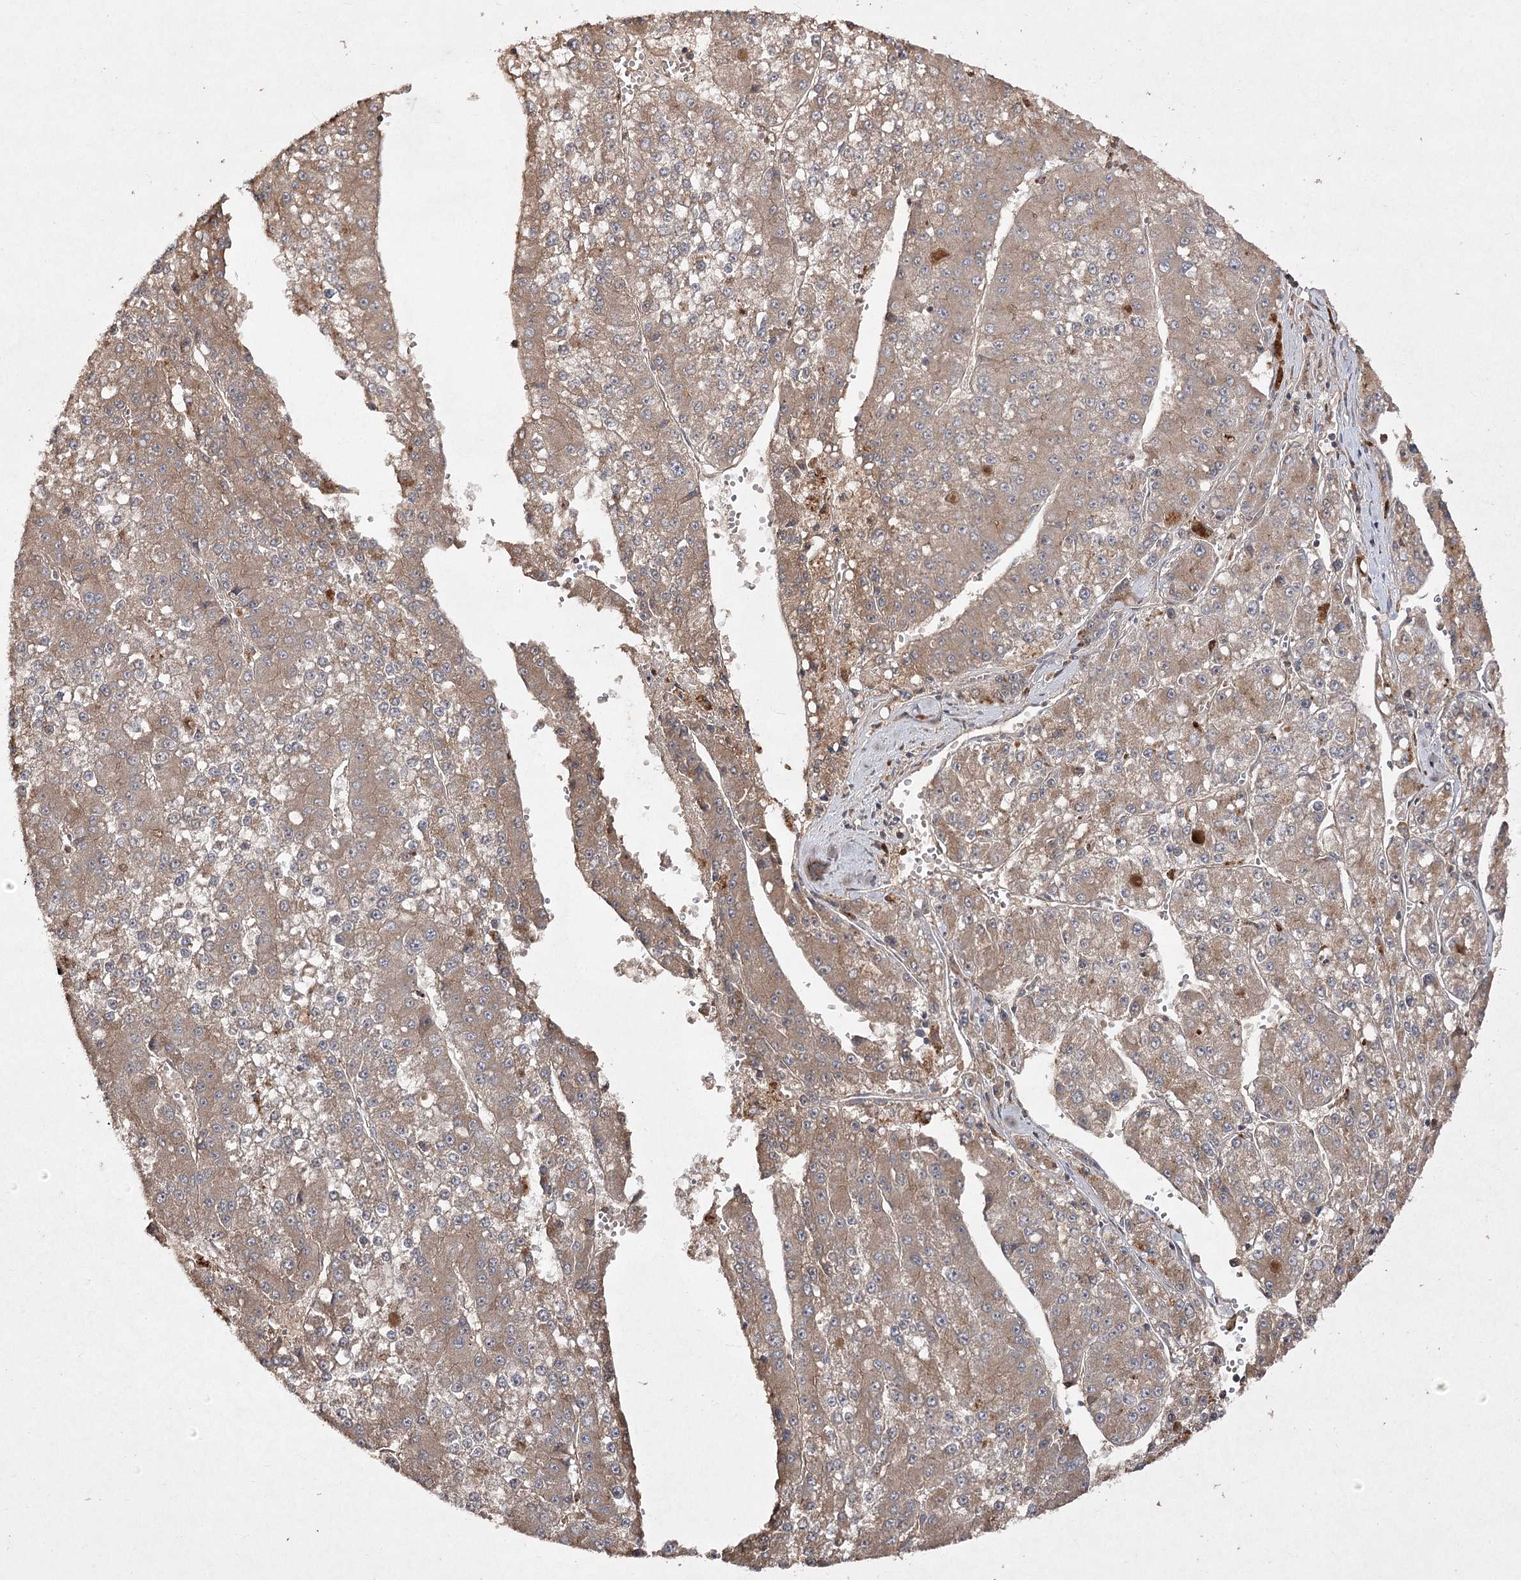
{"staining": {"intensity": "moderate", "quantity": ">75%", "location": "cytoplasmic/membranous"}, "tissue": "liver cancer", "cell_type": "Tumor cells", "image_type": "cancer", "snomed": [{"axis": "morphology", "description": "Carcinoma, Hepatocellular, NOS"}, {"axis": "topography", "description": "Liver"}], "caption": "This image exhibits immunohistochemistry staining of hepatocellular carcinoma (liver), with medium moderate cytoplasmic/membranous expression in approximately >75% of tumor cells.", "gene": "FANCL", "patient": {"sex": "female", "age": 73}}